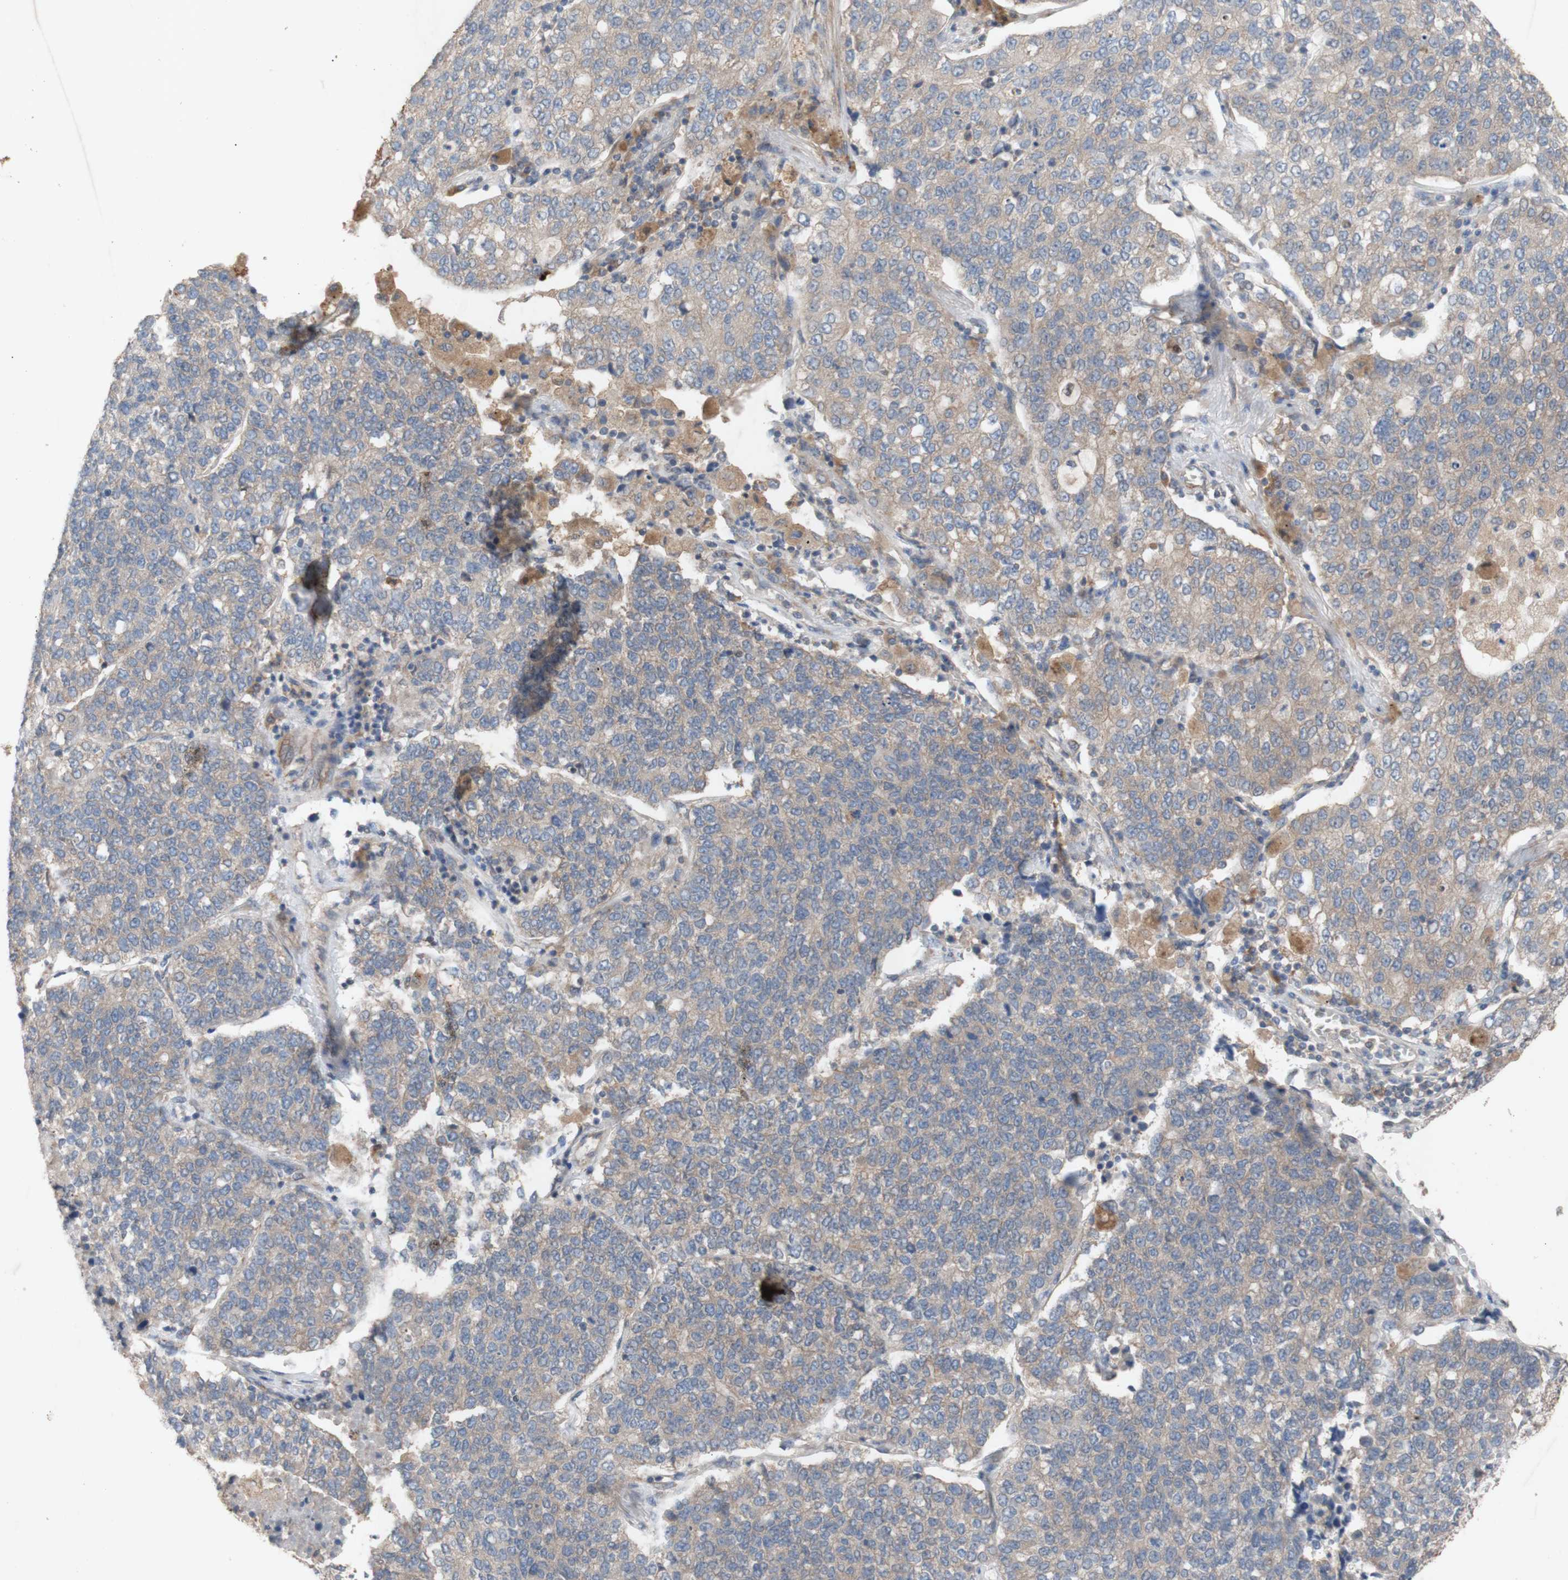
{"staining": {"intensity": "weak", "quantity": ">75%", "location": "cytoplasmic/membranous"}, "tissue": "lung cancer", "cell_type": "Tumor cells", "image_type": "cancer", "snomed": [{"axis": "morphology", "description": "Adenocarcinoma, NOS"}, {"axis": "topography", "description": "Lung"}], "caption": "High-magnification brightfield microscopy of lung adenocarcinoma stained with DAB (3,3'-diaminobenzidine) (brown) and counterstained with hematoxylin (blue). tumor cells exhibit weak cytoplasmic/membranous expression is identified in approximately>75% of cells.", "gene": "EIF2S3", "patient": {"sex": "male", "age": 49}}